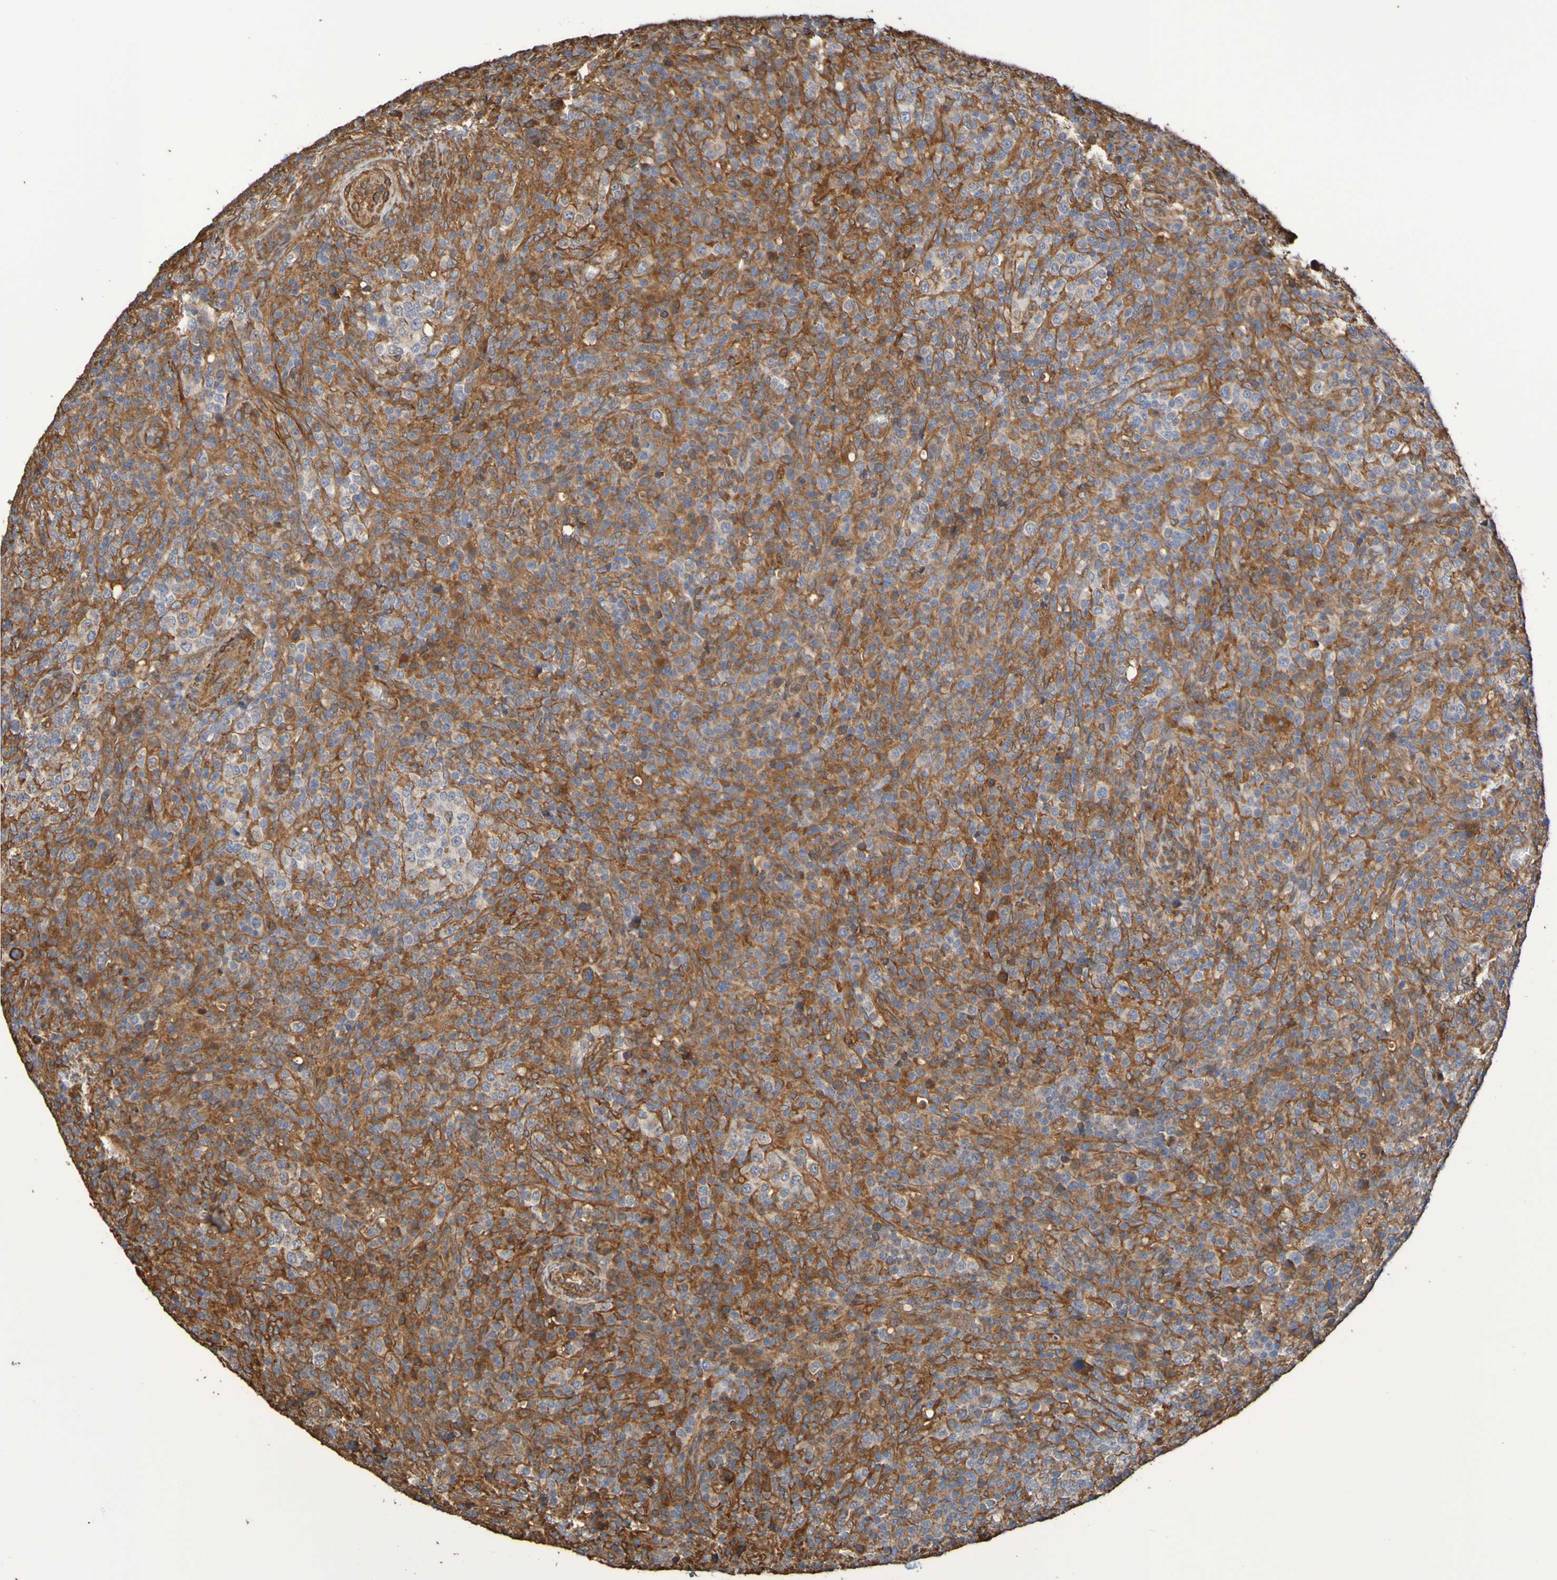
{"staining": {"intensity": "negative", "quantity": "none", "location": "none"}, "tissue": "lymphoma", "cell_type": "Tumor cells", "image_type": "cancer", "snomed": [{"axis": "morphology", "description": "Malignant lymphoma, non-Hodgkin's type, High grade"}, {"axis": "topography", "description": "Lymph node"}], "caption": "DAB (3,3'-diaminobenzidine) immunohistochemical staining of lymphoma reveals no significant positivity in tumor cells.", "gene": "RAB11A", "patient": {"sex": "female", "age": 76}}